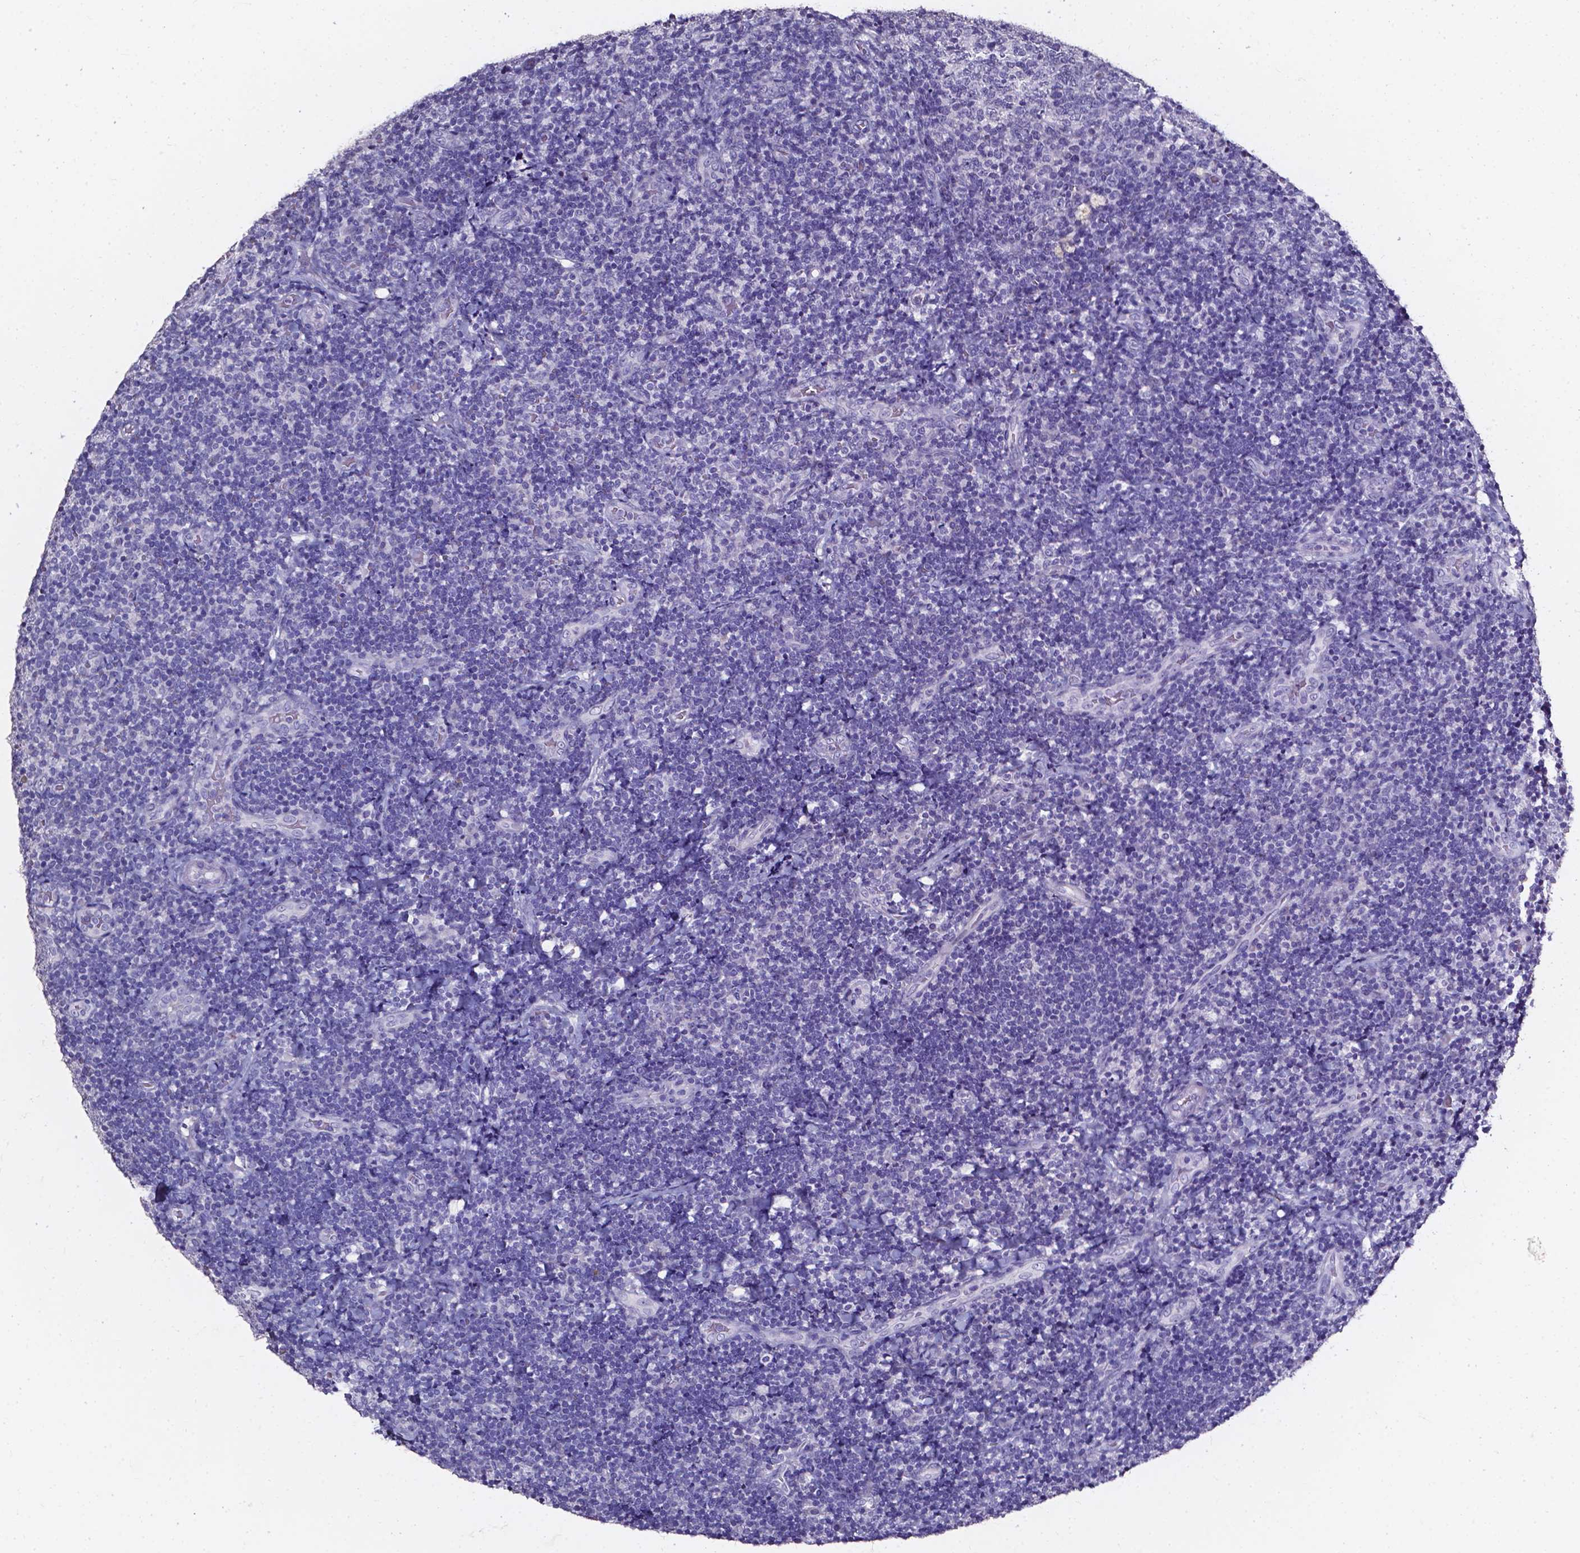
{"staining": {"intensity": "negative", "quantity": "none", "location": "none"}, "tissue": "tonsil", "cell_type": "Germinal center cells", "image_type": "normal", "snomed": [{"axis": "morphology", "description": "Normal tissue, NOS"}, {"axis": "topography", "description": "Tonsil"}], "caption": "A high-resolution micrograph shows immunohistochemistry (IHC) staining of benign tonsil, which shows no significant staining in germinal center cells.", "gene": "DEFA5", "patient": {"sex": "male", "age": 17}}